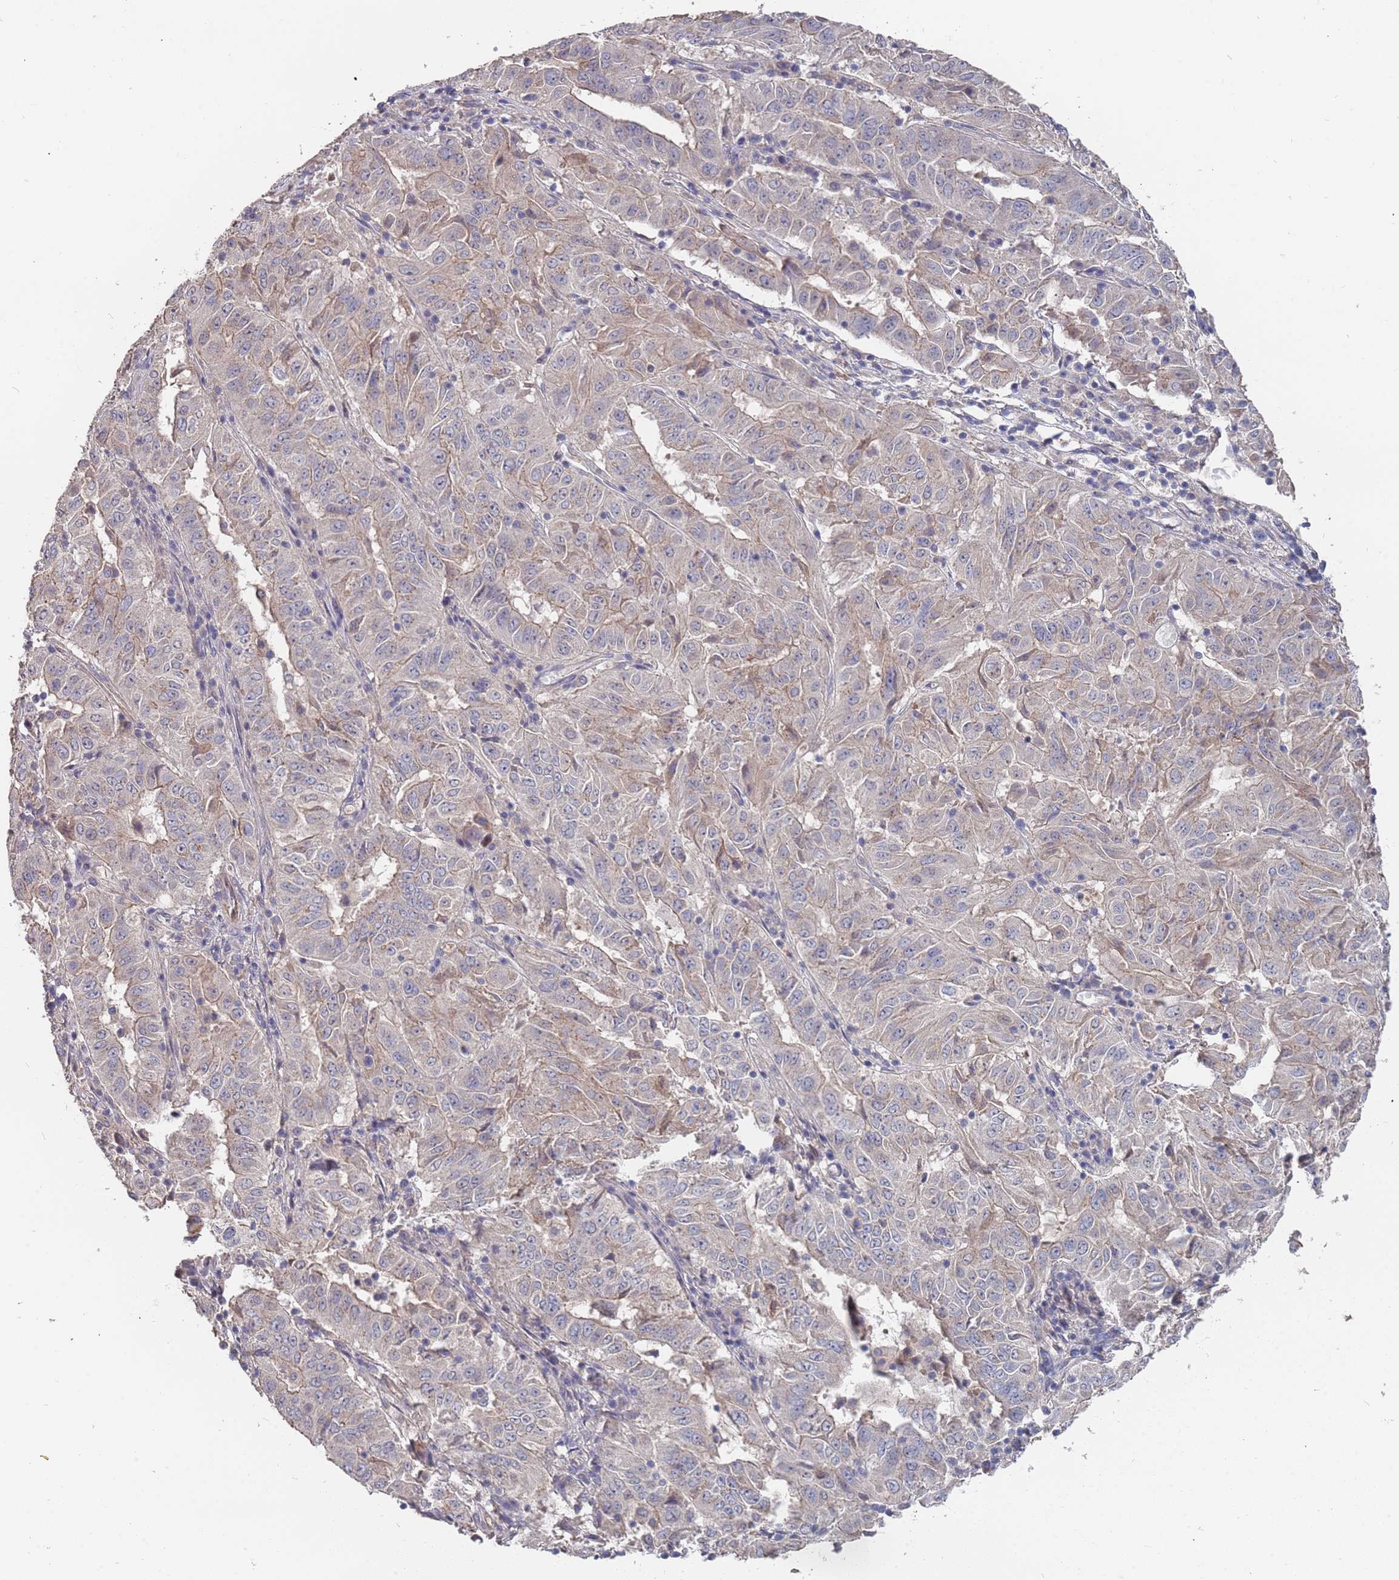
{"staining": {"intensity": "negative", "quantity": "none", "location": "none"}, "tissue": "pancreatic cancer", "cell_type": "Tumor cells", "image_type": "cancer", "snomed": [{"axis": "morphology", "description": "Adenocarcinoma, NOS"}, {"axis": "topography", "description": "Pancreas"}], "caption": "This is an immunohistochemistry (IHC) histopathology image of human pancreatic cancer (adenocarcinoma). There is no staining in tumor cells.", "gene": "TCEANC2", "patient": {"sex": "male", "age": 63}}